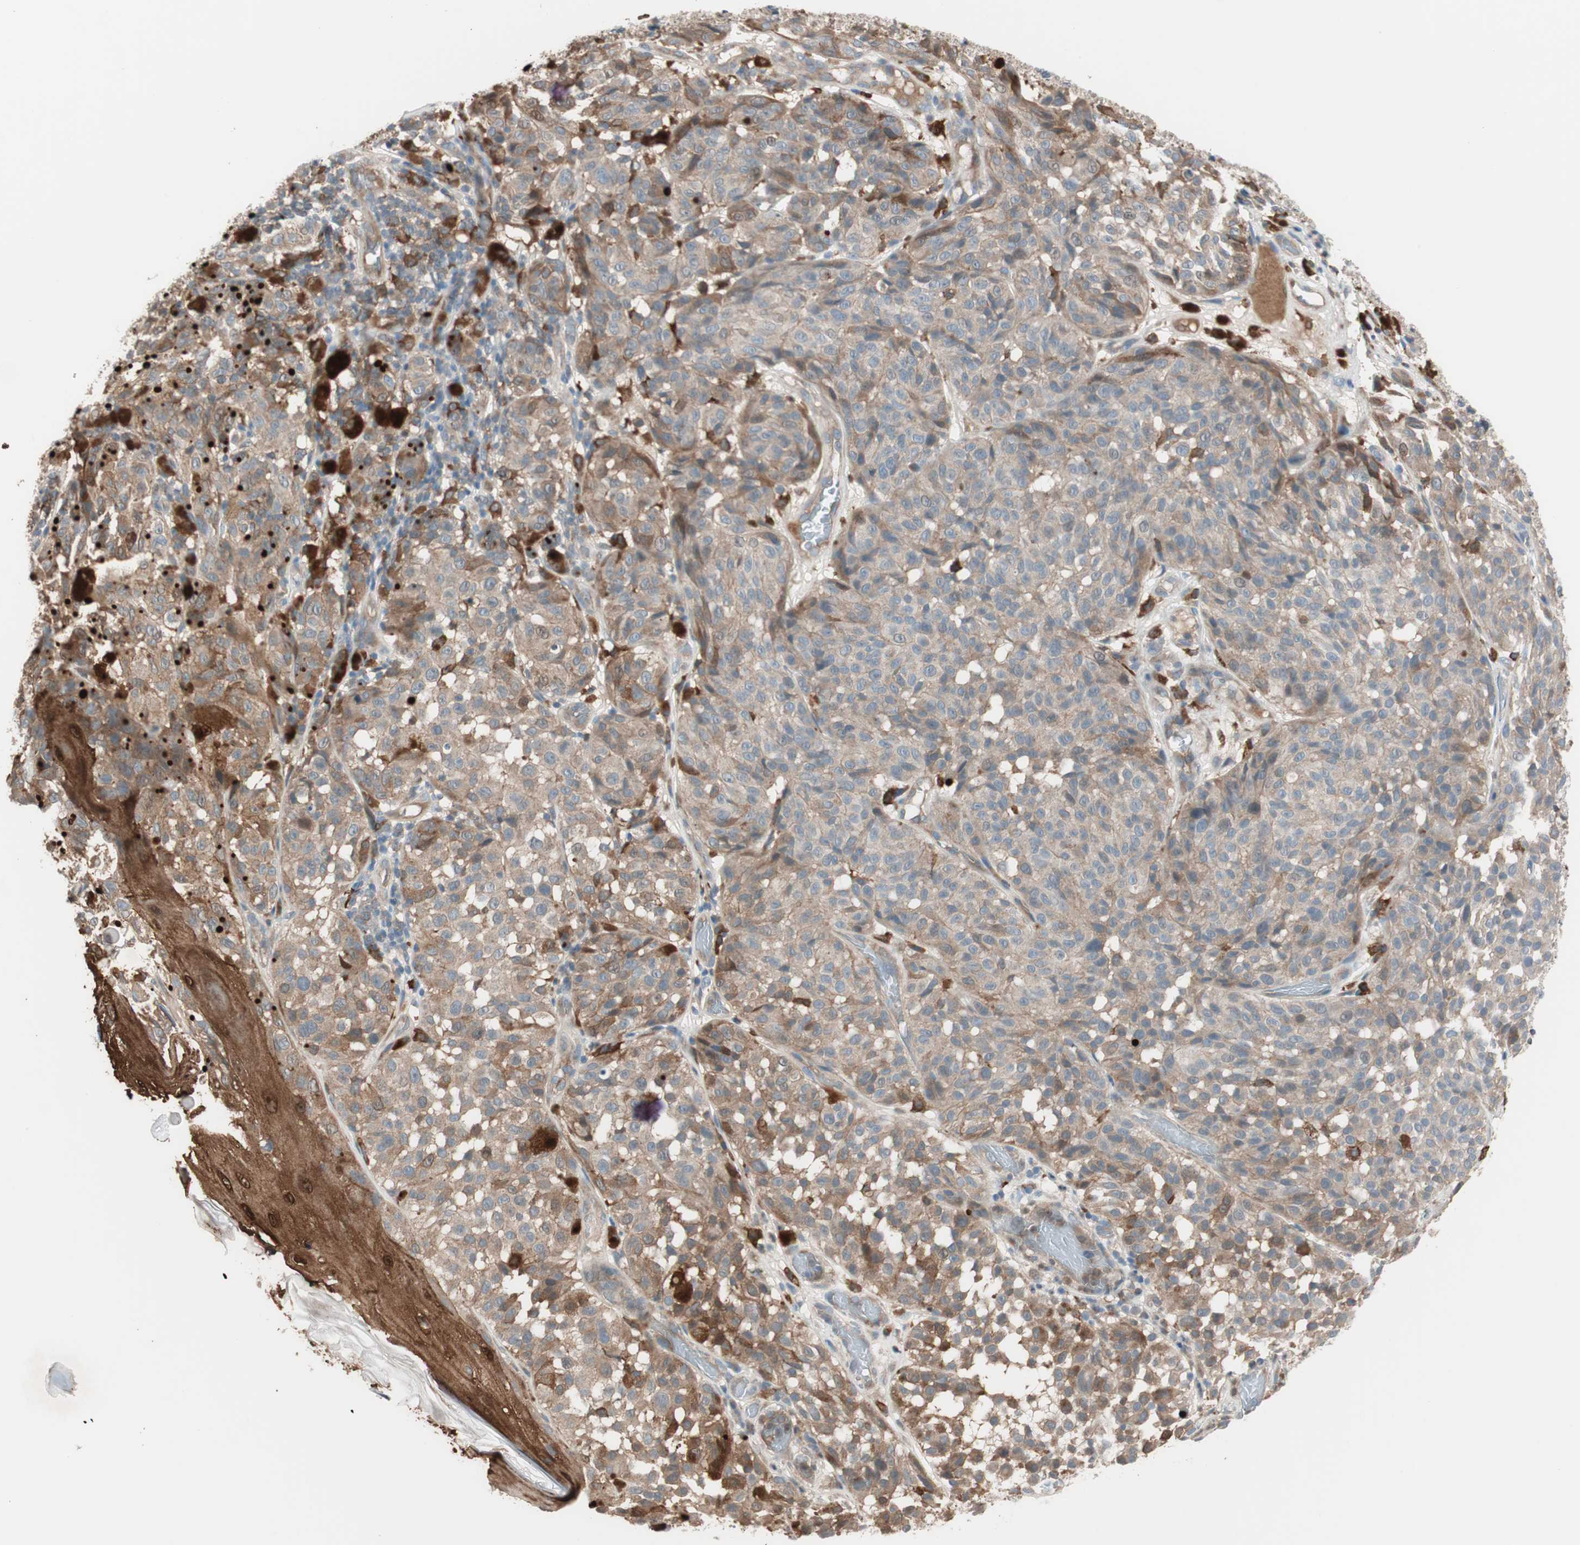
{"staining": {"intensity": "moderate", "quantity": ">75%", "location": "cytoplasmic/membranous"}, "tissue": "melanoma", "cell_type": "Tumor cells", "image_type": "cancer", "snomed": [{"axis": "morphology", "description": "Malignant melanoma, NOS"}, {"axis": "topography", "description": "Skin"}], "caption": "Melanoma tissue exhibits moderate cytoplasmic/membranous staining in about >75% of tumor cells, visualized by immunohistochemistry.", "gene": "STAB1", "patient": {"sex": "female", "age": 46}}